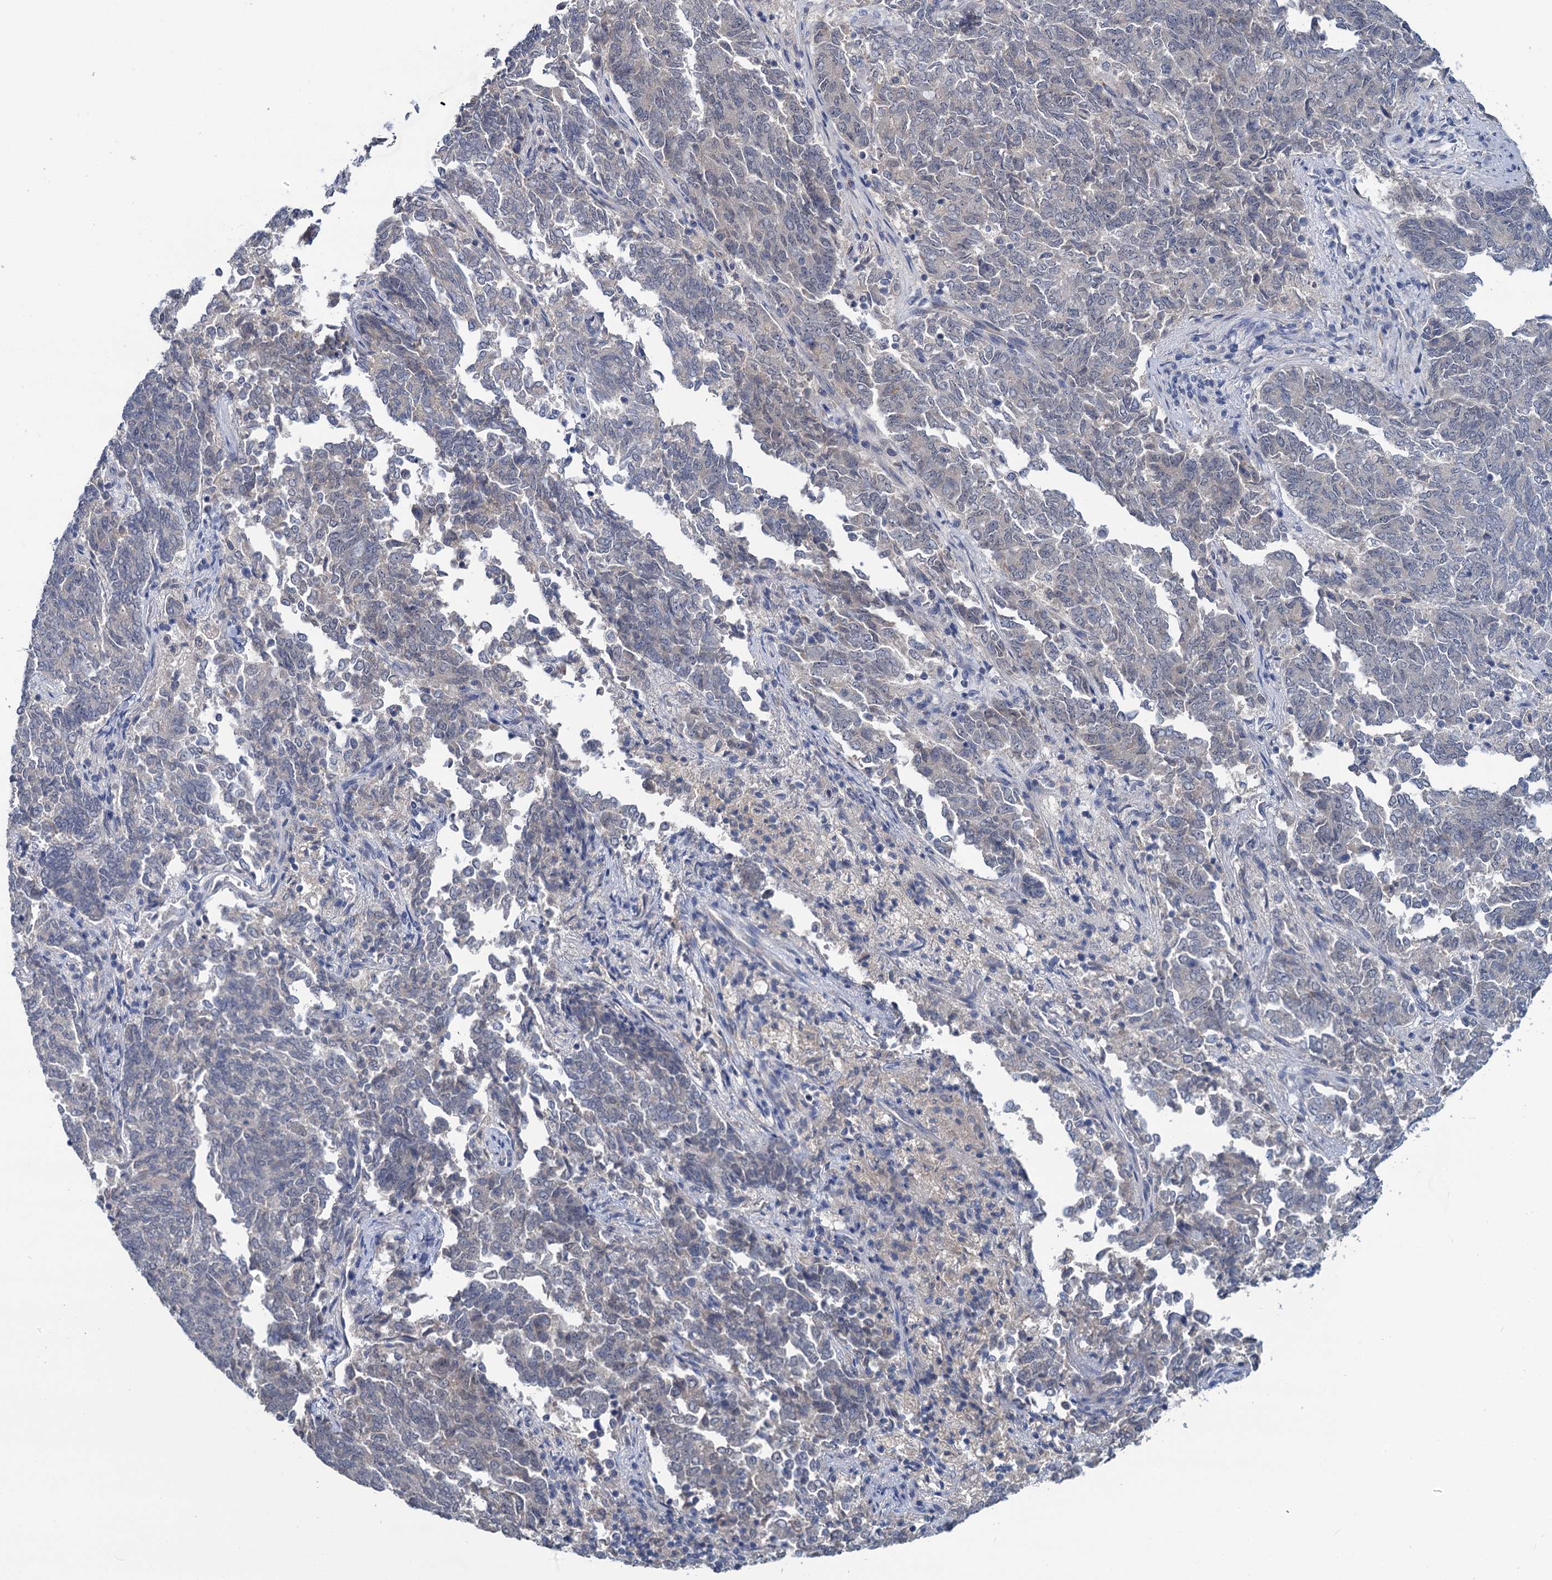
{"staining": {"intensity": "negative", "quantity": "none", "location": "none"}, "tissue": "endometrial cancer", "cell_type": "Tumor cells", "image_type": "cancer", "snomed": [{"axis": "morphology", "description": "Adenocarcinoma, NOS"}, {"axis": "topography", "description": "Endometrium"}], "caption": "High magnification brightfield microscopy of endometrial cancer (adenocarcinoma) stained with DAB (3,3'-diaminobenzidine) (brown) and counterstained with hematoxylin (blue): tumor cells show no significant staining. (DAB (3,3'-diaminobenzidine) immunohistochemistry (IHC) visualized using brightfield microscopy, high magnification).", "gene": "ANKRD42", "patient": {"sex": "female", "age": 80}}